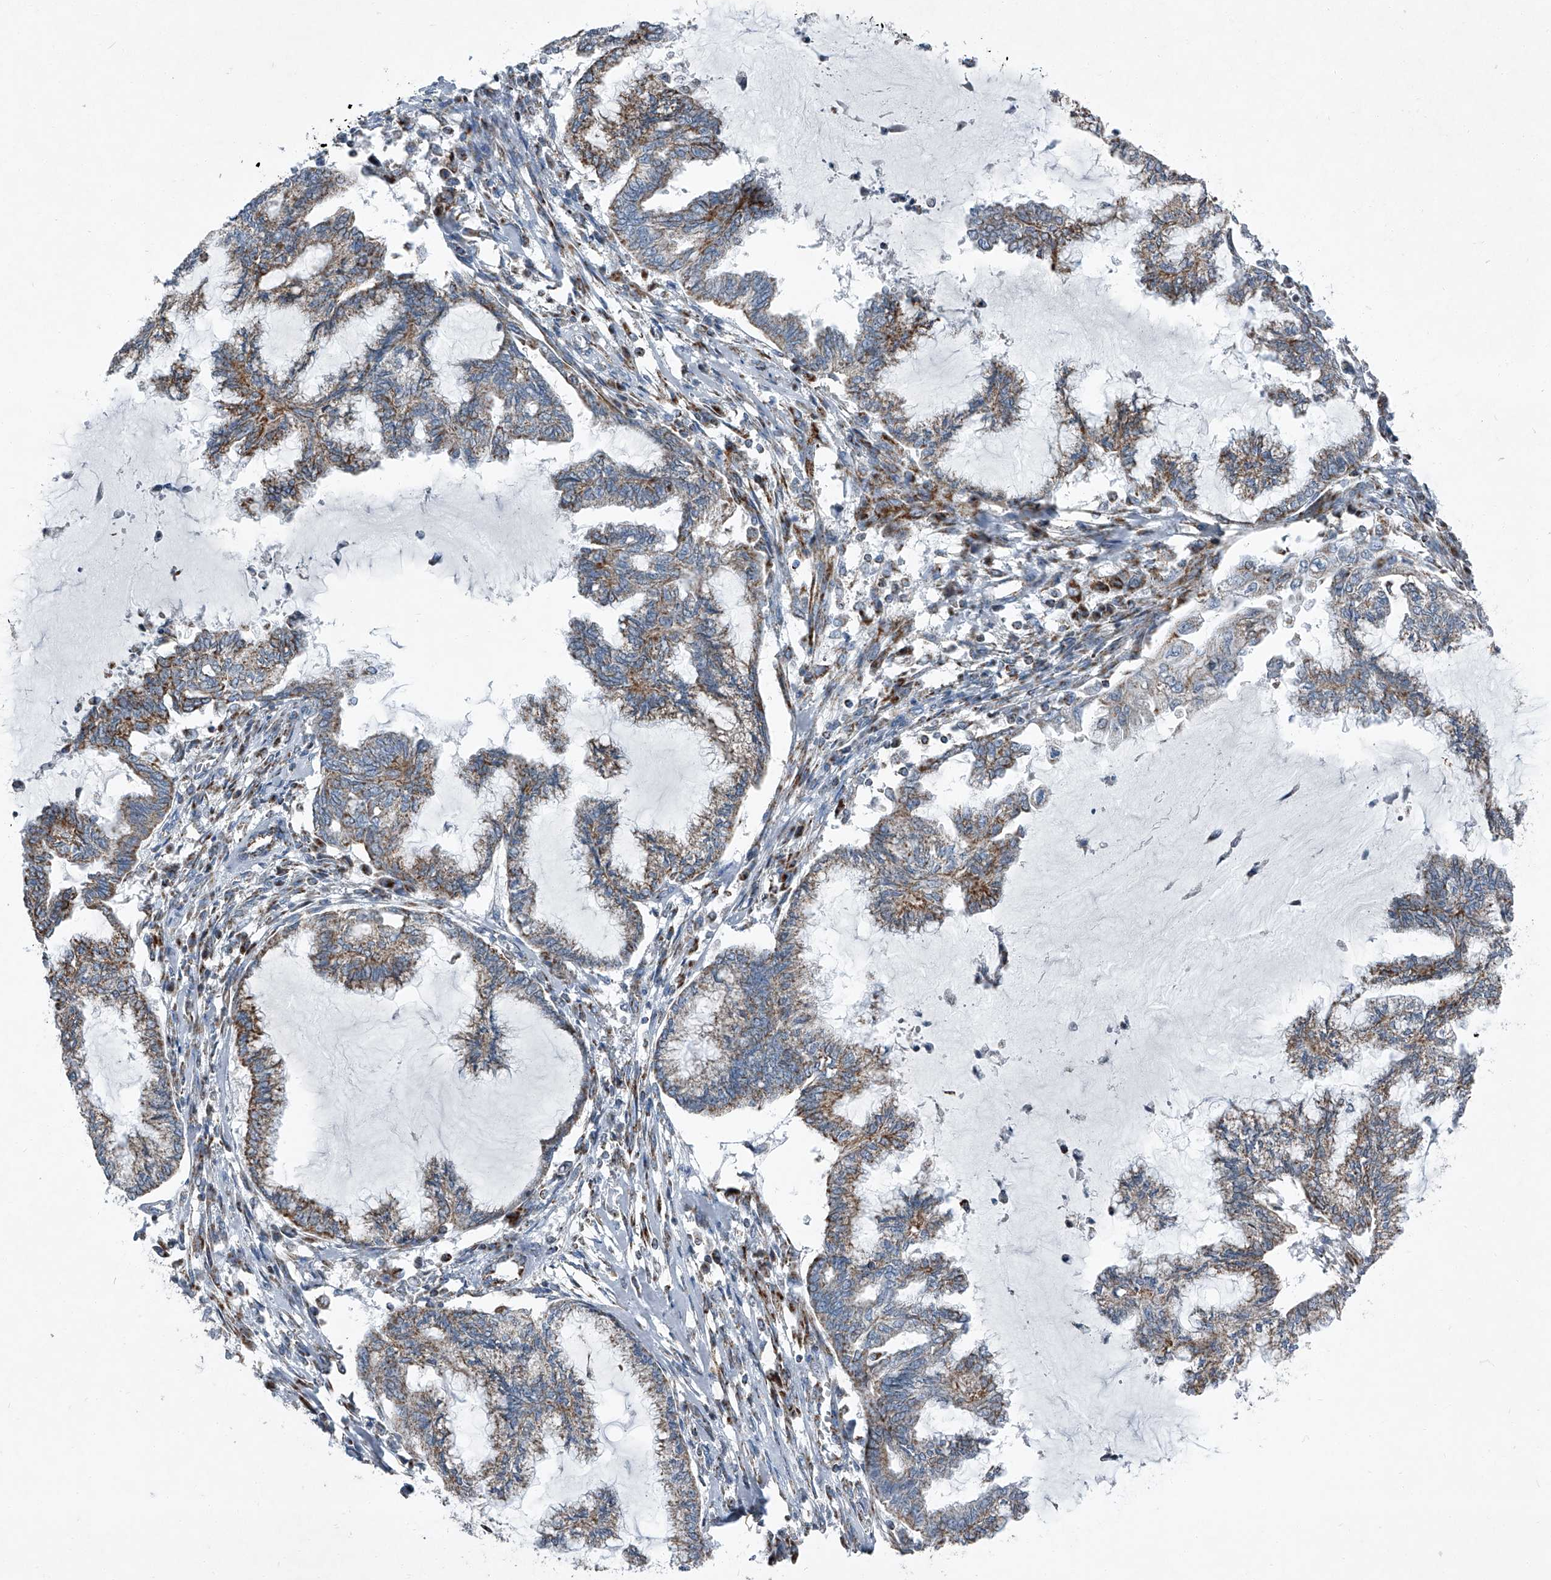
{"staining": {"intensity": "moderate", "quantity": ">75%", "location": "cytoplasmic/membranous"}, "tissue": "endometrial cancer", "cell_type": "Tumor cells", "image_type": "cancer", "snomed": [{"axis": "morphology", "description": "Adenocarcinoma, NOS"}, {"axis": "topography", "description": "Endometrium"}], "caption": "A micrograph showing moderate cytoplasmic/membranous staining in approximately >75% of tumor cells in adenocarcinoma (endometrial), as visualized by brown immunohistochemical staining.", "gene": "CHRNA7", "patient": {"sex": "female", "age": 86}}